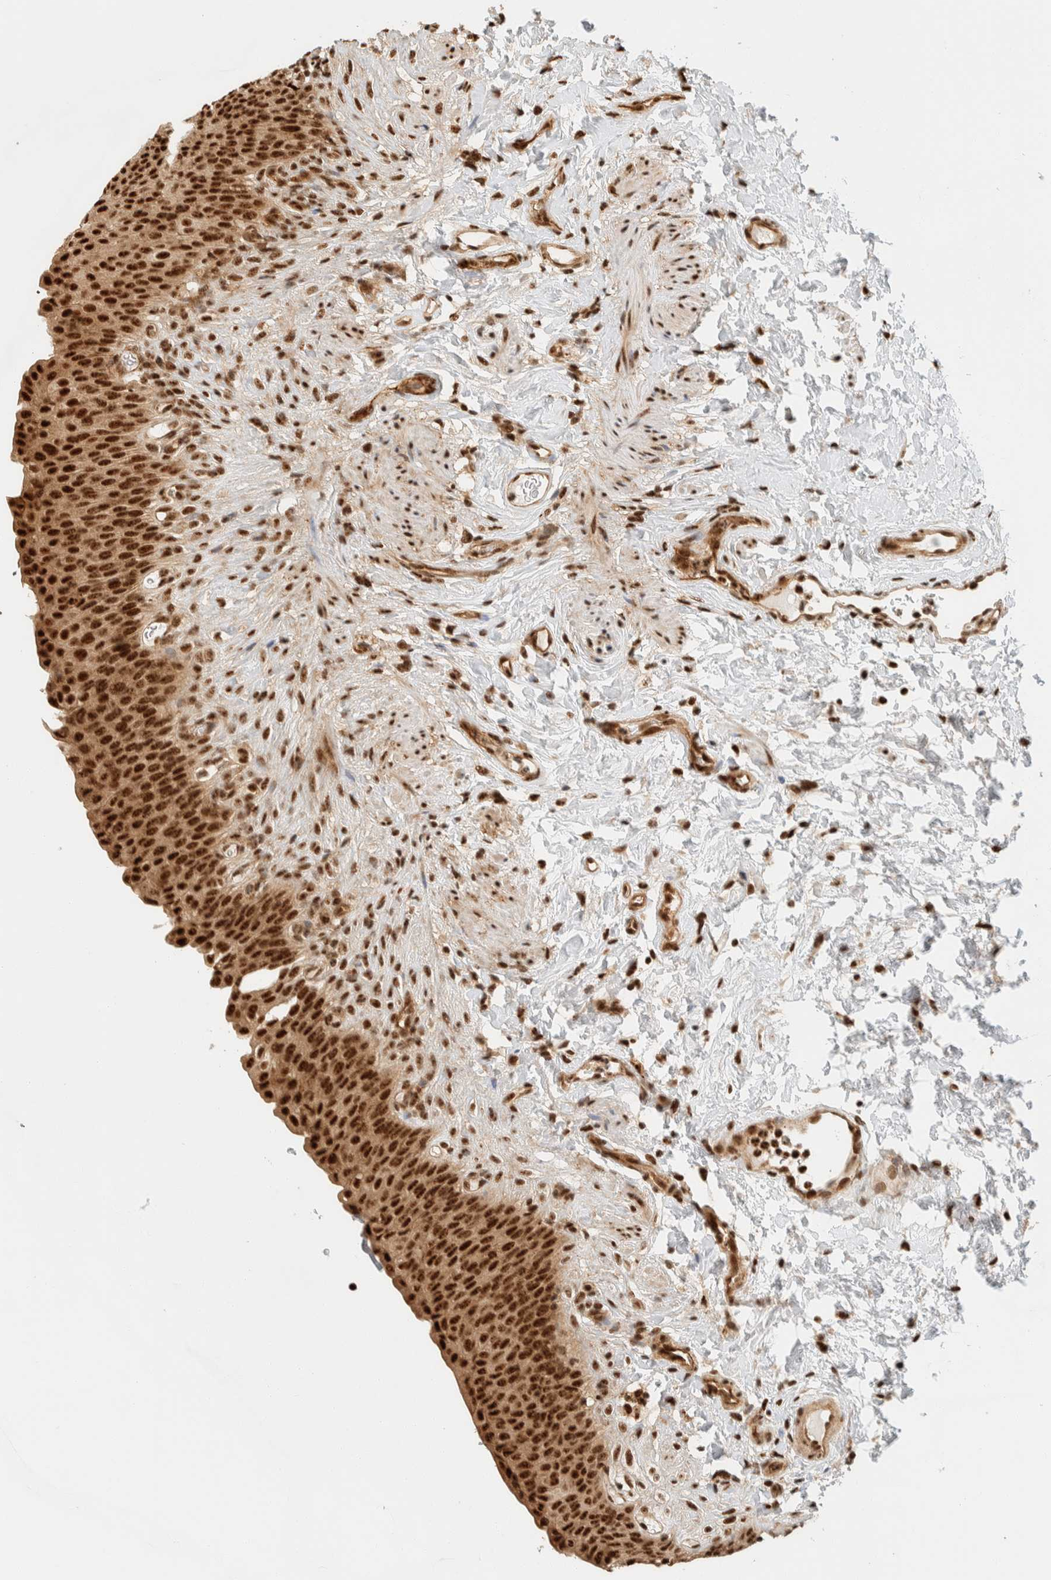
{"staining": {"intensity": "strong", "quantity": ">75%", "location": "nuclear"}, "tissue": "urinary bladder", "cell_type": "Urothelial cells", "image_type": "normal", "snomed": [{"axis": "morphology", "description": "Normal tissue, NOS"}, {"axis": "topography", "description": "Urinary bladder"}], "caption": "This micrograph reveals immunohistochemistry staining of unremarkable urinary bladder, with high strong nuclear positivity in approximately >75% of urothelial cells.", "gene": "SIK1", "patient": {"sex": "female", "age": 79}}